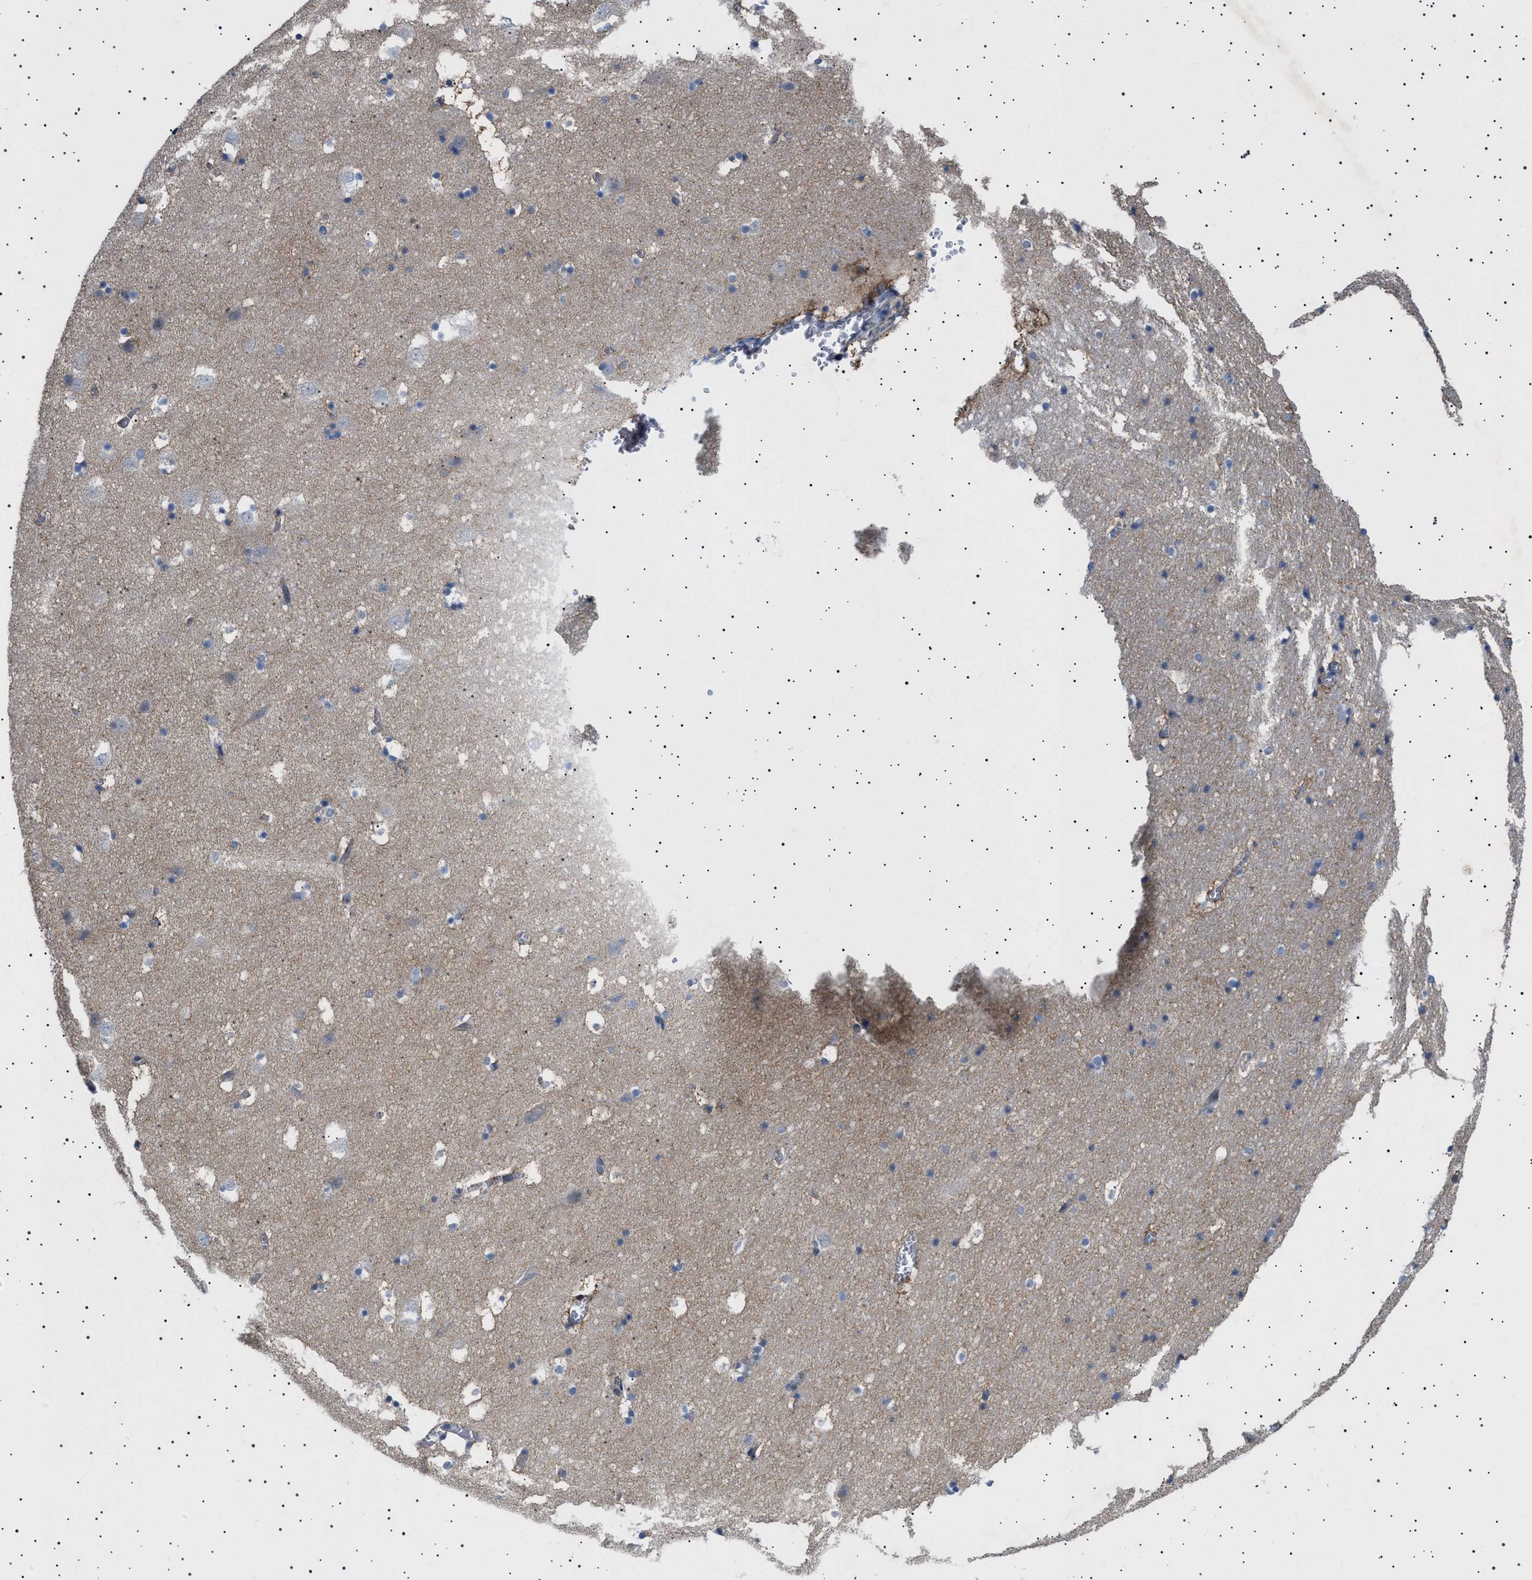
{"staining": {"intensity": "negative", "quantity": "none", "location": "none"}, "tissue": "hippocampus", "cell_type": "Glial cells", "image_type": "normal", "snomed": [{"axis": "morphology", "description": "Normal tissue, NOS"}, {"axis": "topography", "description": "Hippocampus"}], "caption": "Glial cells are negative for protein expression in normal human hippocampus. (DAB immunohistochemistry visualized using brightfield microscopy, high magnification).", "gene": "HTR1A", "patient": {"sex": "male", "age": 45}}